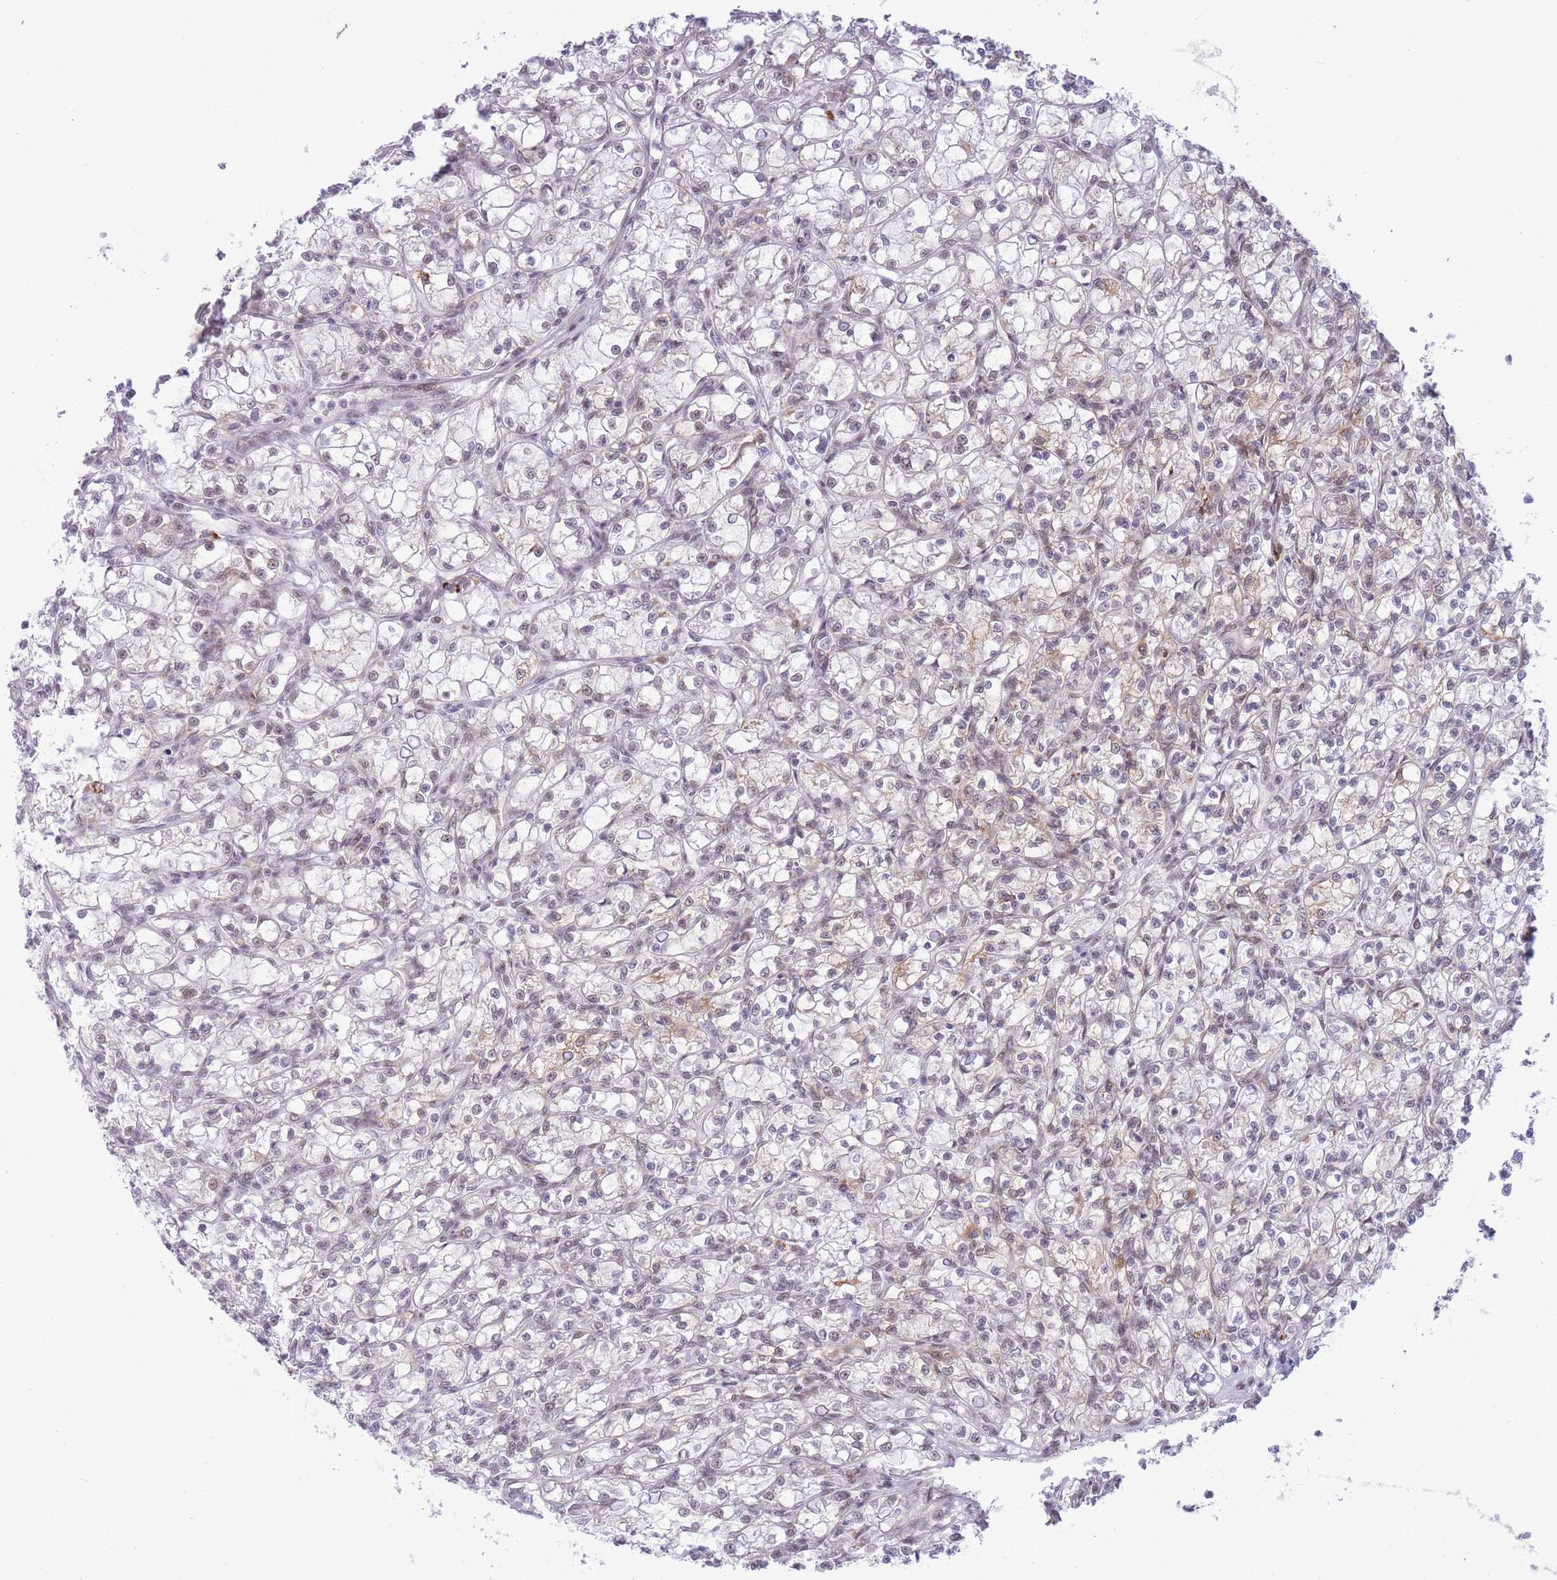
{"staining": {"intensity": "weak", "quantity": "25%-75%", "location": "cytoplasmic/membranous"}, "tissue": "renal cancer", "cell_type": "Tumor cells", "image_type": "cancer", "snomed": [{"axis": "morphology", "description": "Adenocarcinoma, NOS"}, {"axis": "topography", "description": "Kidney"}], "caption": "This is a micrograph of immunohistochemistry (IHC) staining of renal cancer, which shows weak expression in the cytoplasmic/membranous of tumor cells.", "gene": "CYP2B6", "patient": {"sex": "female", "age": 59}}